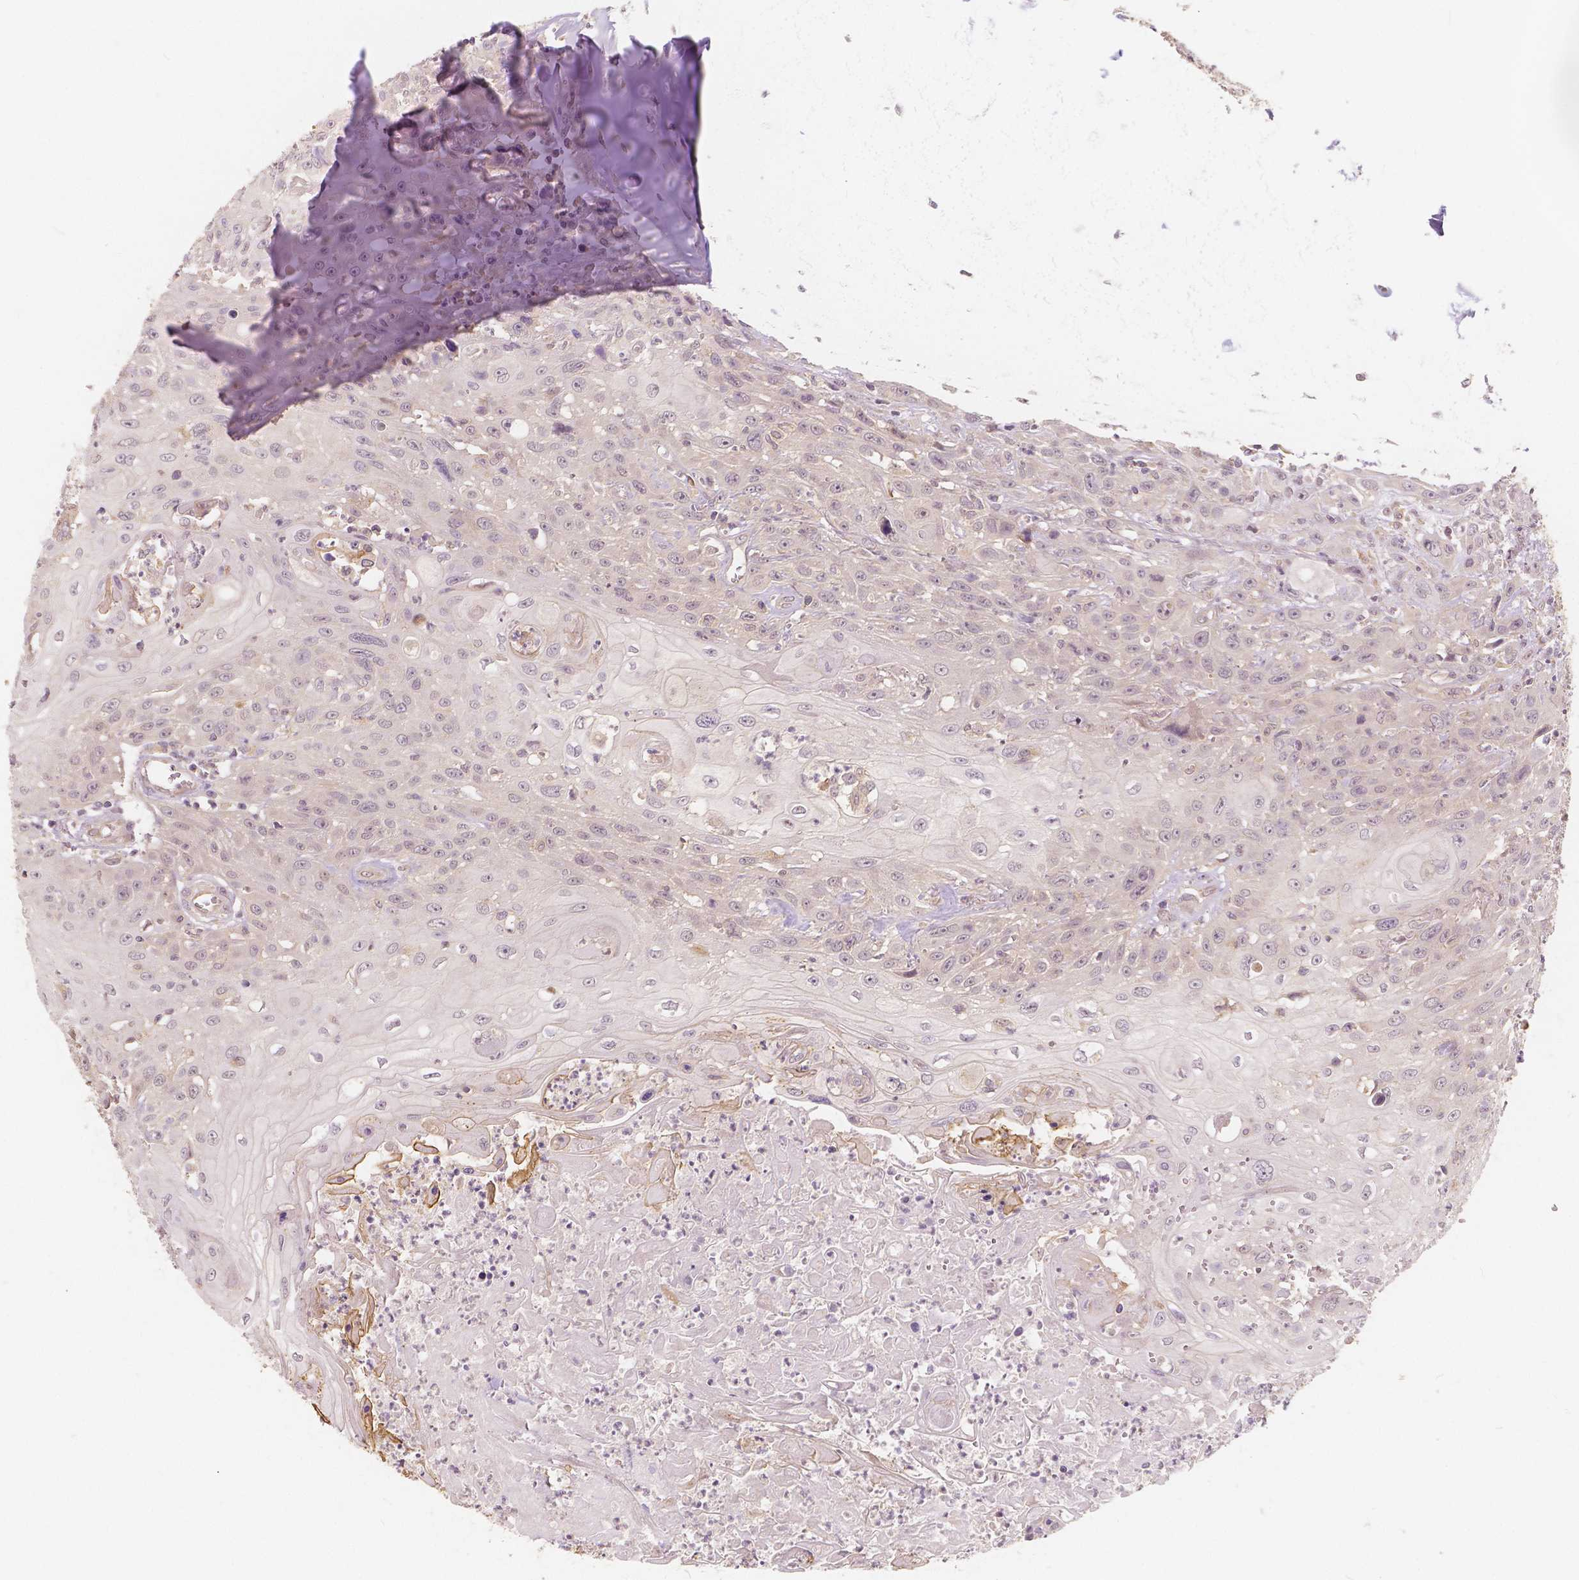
{"staining": {"intensity": "negative", "quantity": "none", "location": "none"}, "tissue": "head and neck cancer", "cell_type": "Tumor cells", "image_type": "cancer", "snomed": [{"axis": "morphology", "description": "Squamous cell carcinoma, NOS"}, {"axis": "topography", "description": "Skin"}, {"axis": "topography", "description": "Head-Neck"}], "caption": "Immunohistochemistry (IHC) image of squamous cell carcinoma (head and neck) stained for a protein (brown), which exhibits no staining in tumor cells. (Immunohistochemistry, brightfield microscopy, high magnification).", "gene": "SNX12", "patient": {"sex": "male", "age": 80}}